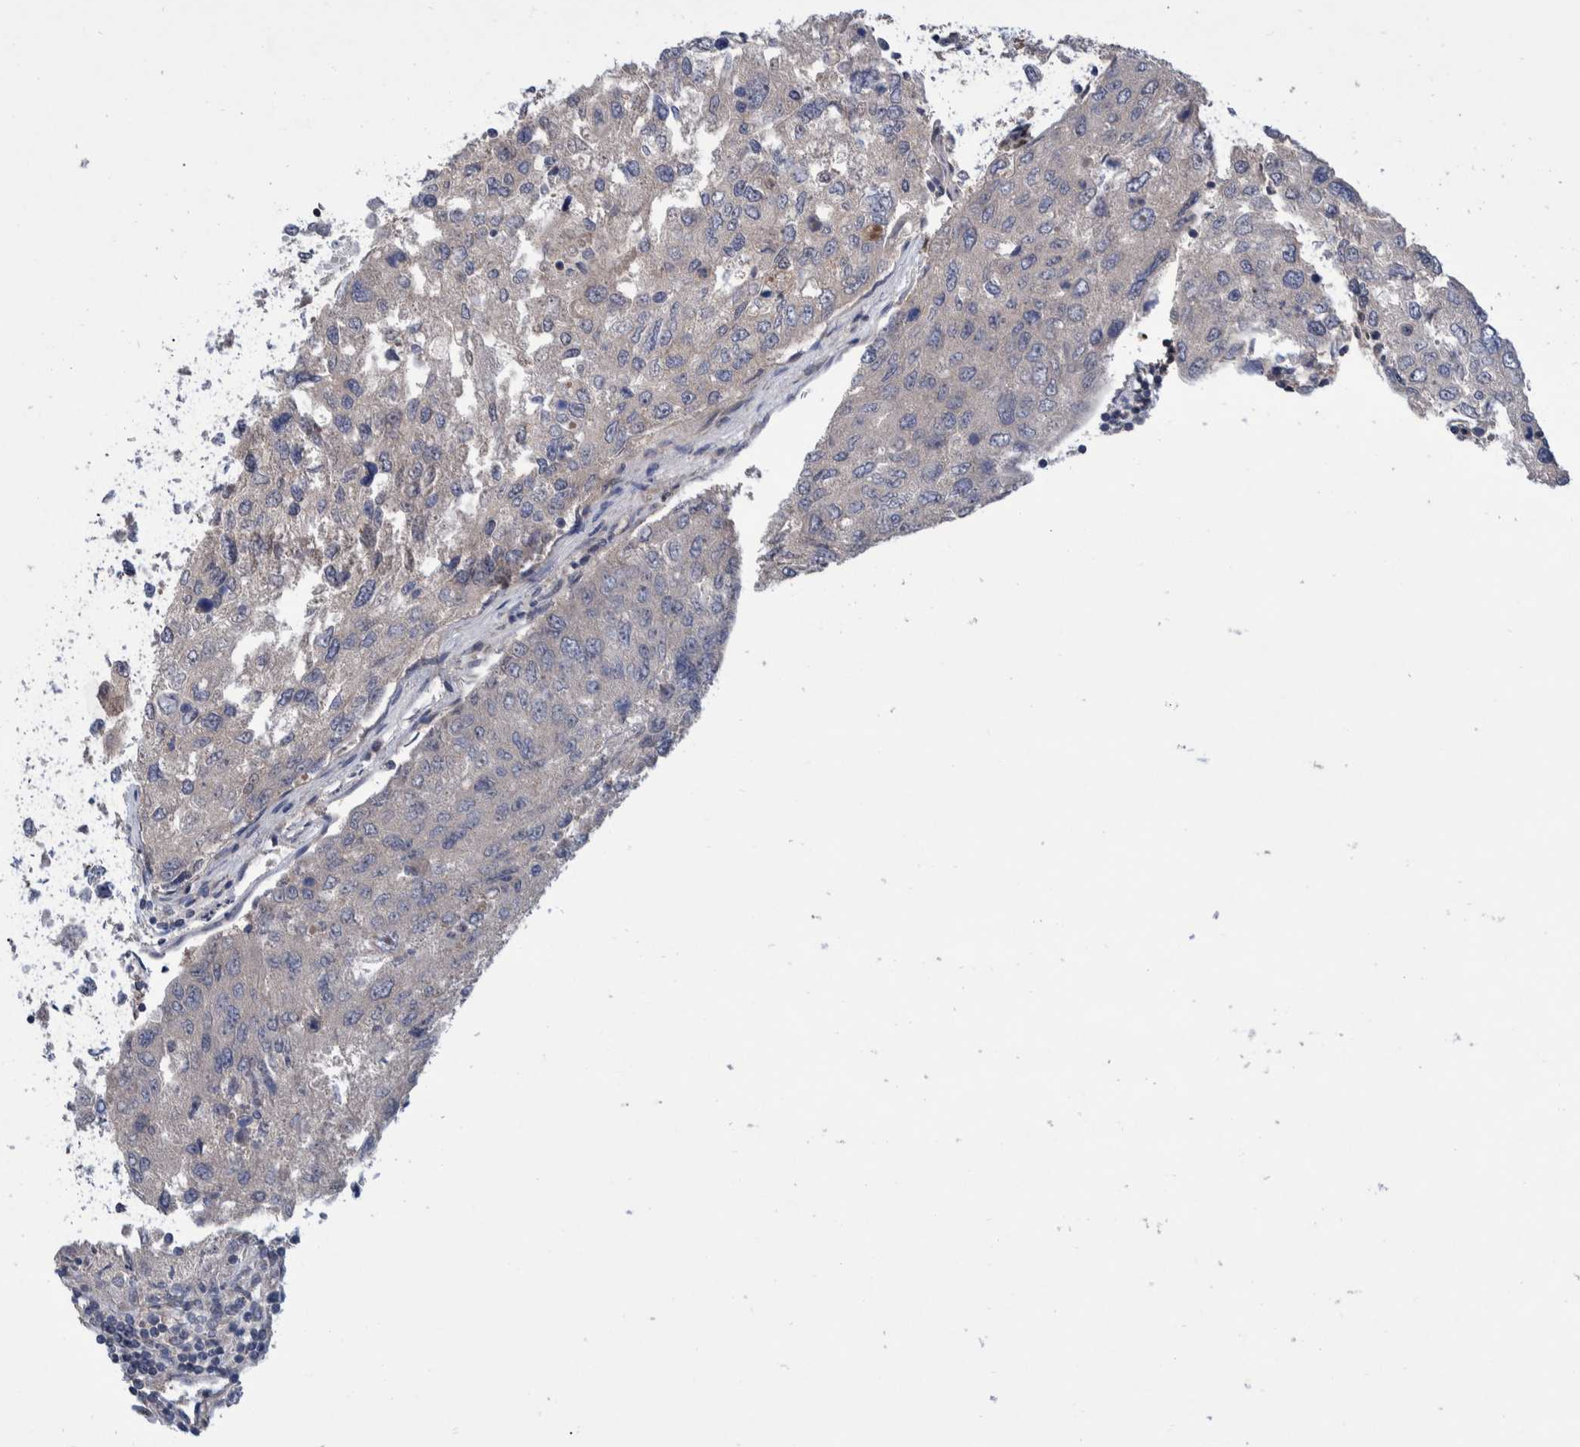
{"staining": {"intensity": "negative", "quantity": "none", "location": "none"}, "tissue": "urothelial cancer", "cell_type": "Tumor cells", "image_type": "cancer", "snomed": [{"axis": "morphology", "description": "Urothelial carcinoma, High grade"}, {"axis": "topography", "description": "Lymph node"}, {"axis": "topography", "description": "Urinary bladder"}], "caption": "Micrograph shows no significant protein staining in tumor cells of urothelial carcinoma (high-grade). (Brightfield microscopy of DAB immunohistochemistry (IHC) at high magnification).", "gene": "PLPBP", "patient": {"sex": "male", "age": 51}}